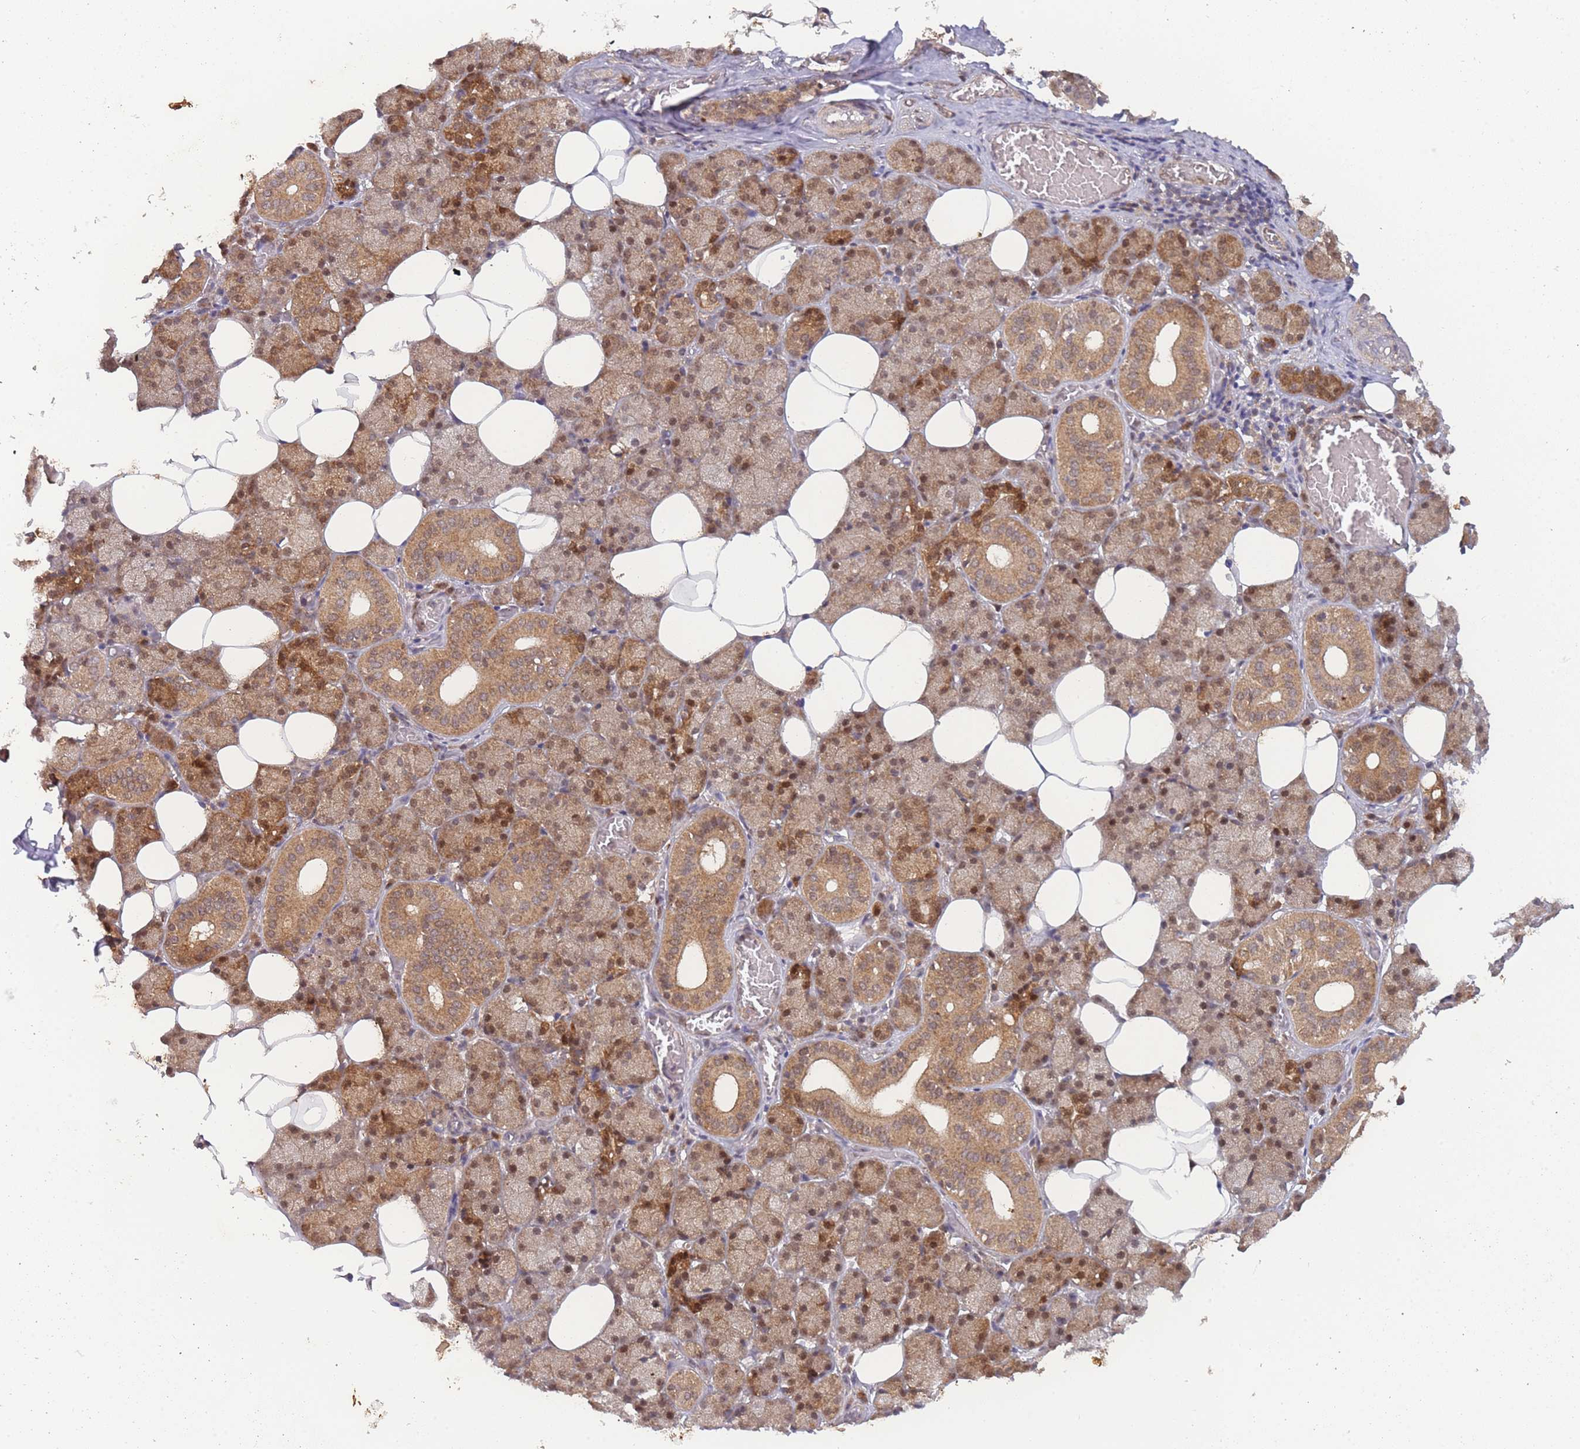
{"staining": {"intensity": "moderate", "quantity": ">75%", "location": "cytoplasmic/membranous,nuclear"}, "tissue": "salivary gland", "cell_type": "Glandular cells", "image_type": "normal", "snomed": [{"axis": "morphology", "description": "Normal tissue, NOS"}, {"axis": "topography", "description": "Salivary gland"}], "caption": "This image reveals IHC staining of unremarkable human salivary gland, with medium moderate cytoplasmic/membranous,nuclear expression in approximately >75% of glandular cells.", "gene": "MRI1", "patient": {"sex": "female", "age": 33}}